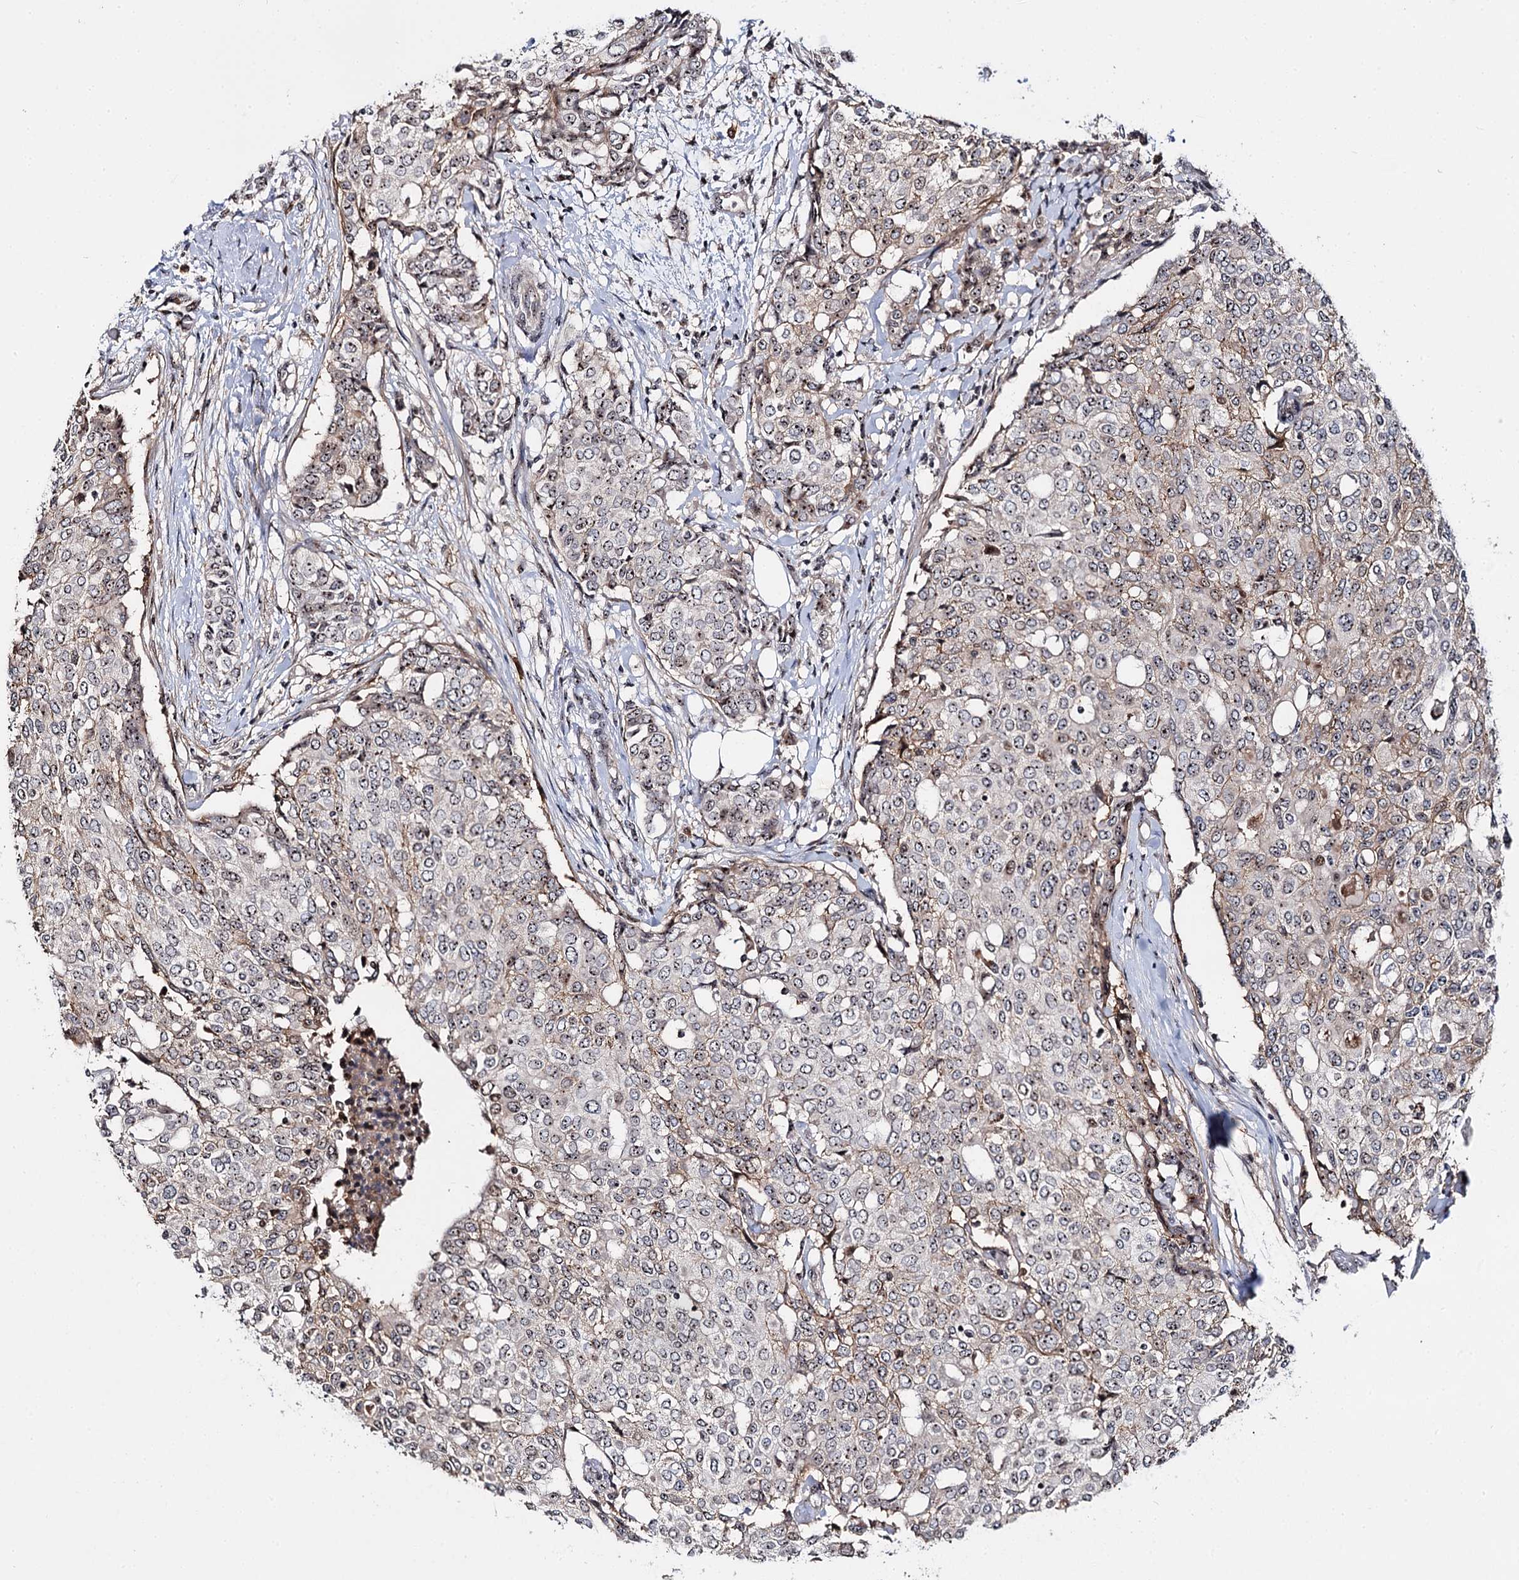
{"staining": {"intensity": "moderate", "quantity": "25%-75%", "location": "cytoplasmic/membranous,nuclear"}, "tissue": "breast cancer", "cell_type": "Tumor cells", "image_type": "cancer", "snomed": [{"axis": "morphology", "description": "Lobular carcinoma"}, {"axis": "topography", "description": "Breast"}], "caption": "There is medium levels of moderate cytoplasmic/membranous and nuclear staining in tumor cells of breast lobular carcinoma, as demonstrated by immunohistochemical staining (brown color).", "gene": "SUPT20H", "patient": {"sex": "female", "age": 51}}